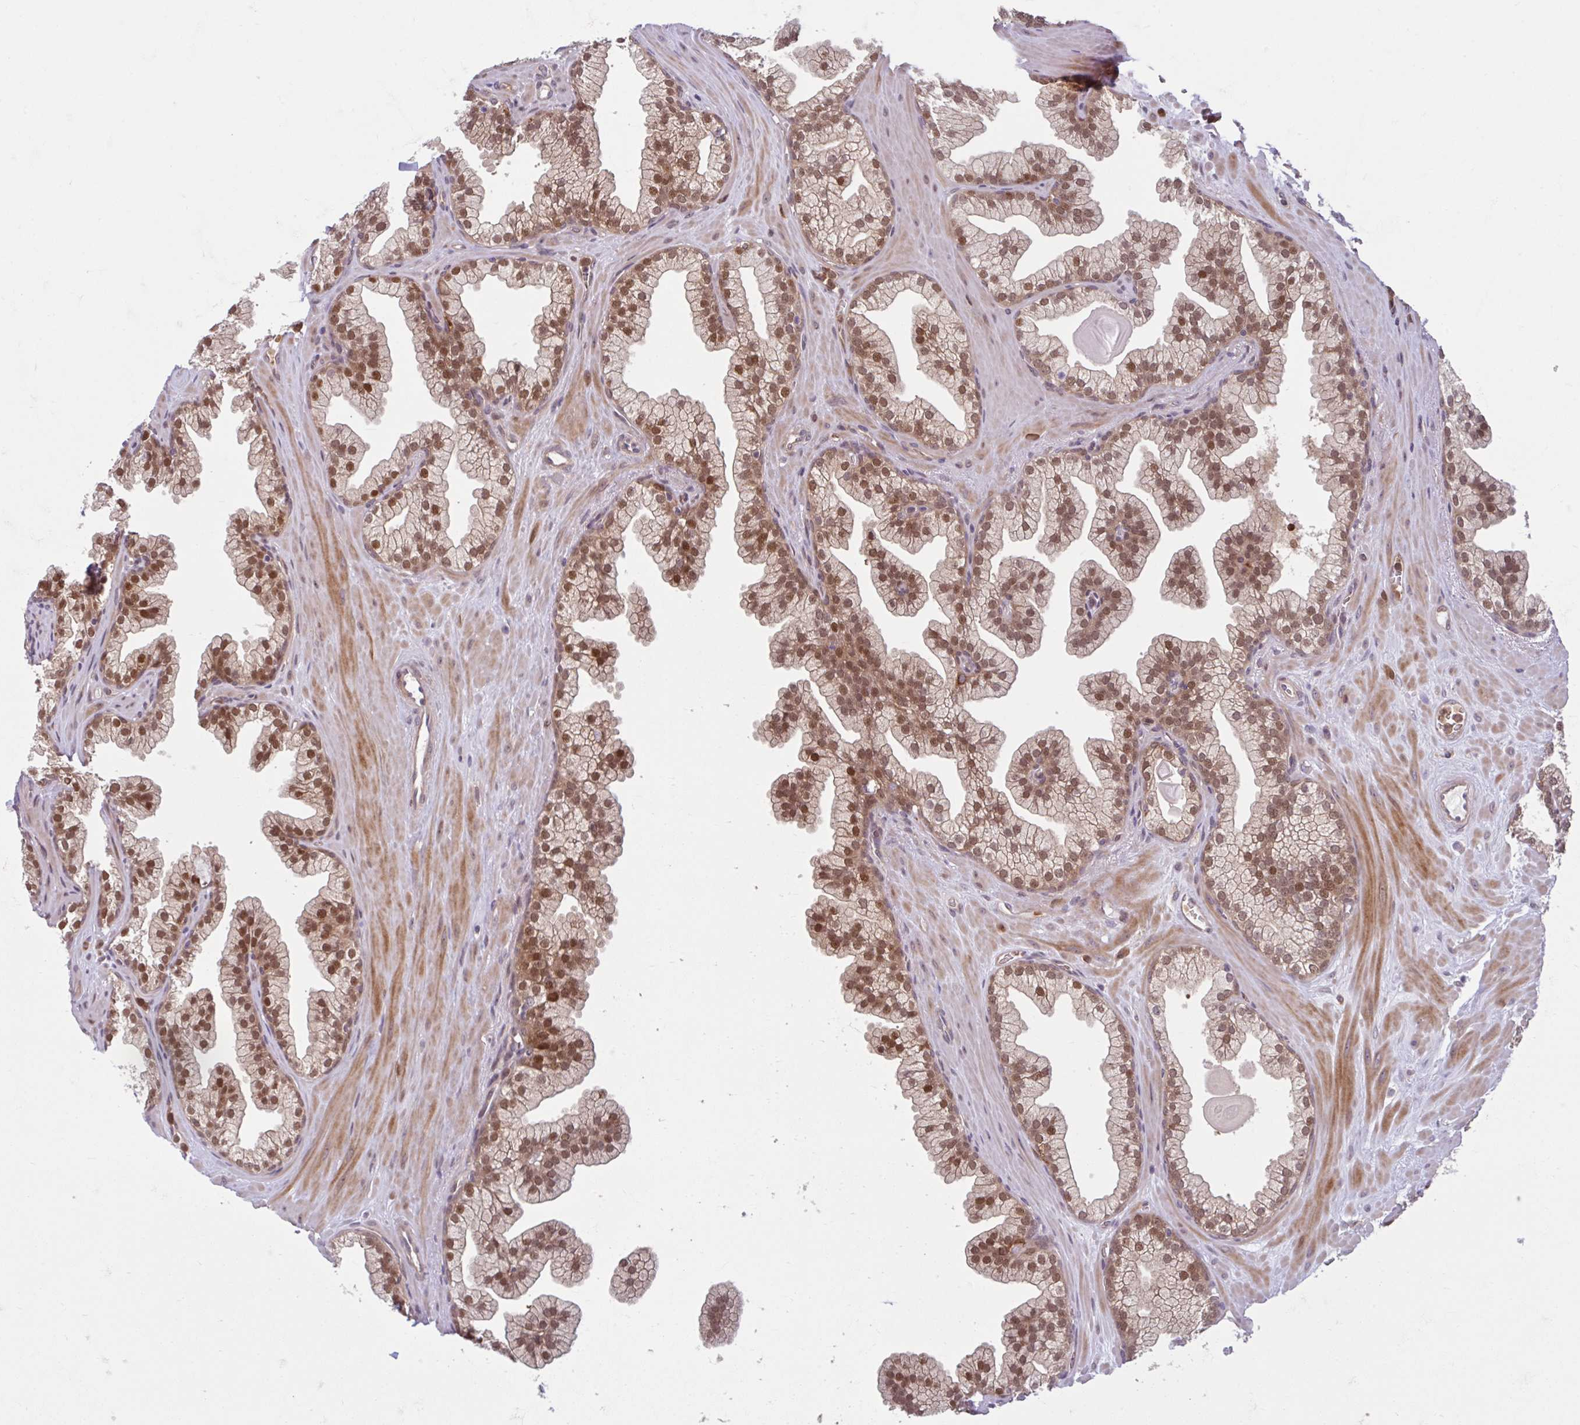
{"staining": {"intensity": "strong", "quantity": "25%-75%", "location": "nuclear"}, "tissue": "prostate", "cell_type": "Glandular cells", "image_type": "normal", "snomed": [{"axis": "morphology", "description": "Normal tissue, NOS"}, {"axis": "topography", "description": "Prostate"}, {"axis": "topography", "description": "Peripheral nerve tissue"}], "caption": "A micrograph of human prostate stained for a protein shows strong nuclear brown staining in glandular cells. The staining was performed using DAB, with brown indicating positive protein expression. Nuclei are stained blue with hematoxylin.", "gene": "HMBS", "patient": {"sex": "male", "age": 61}}